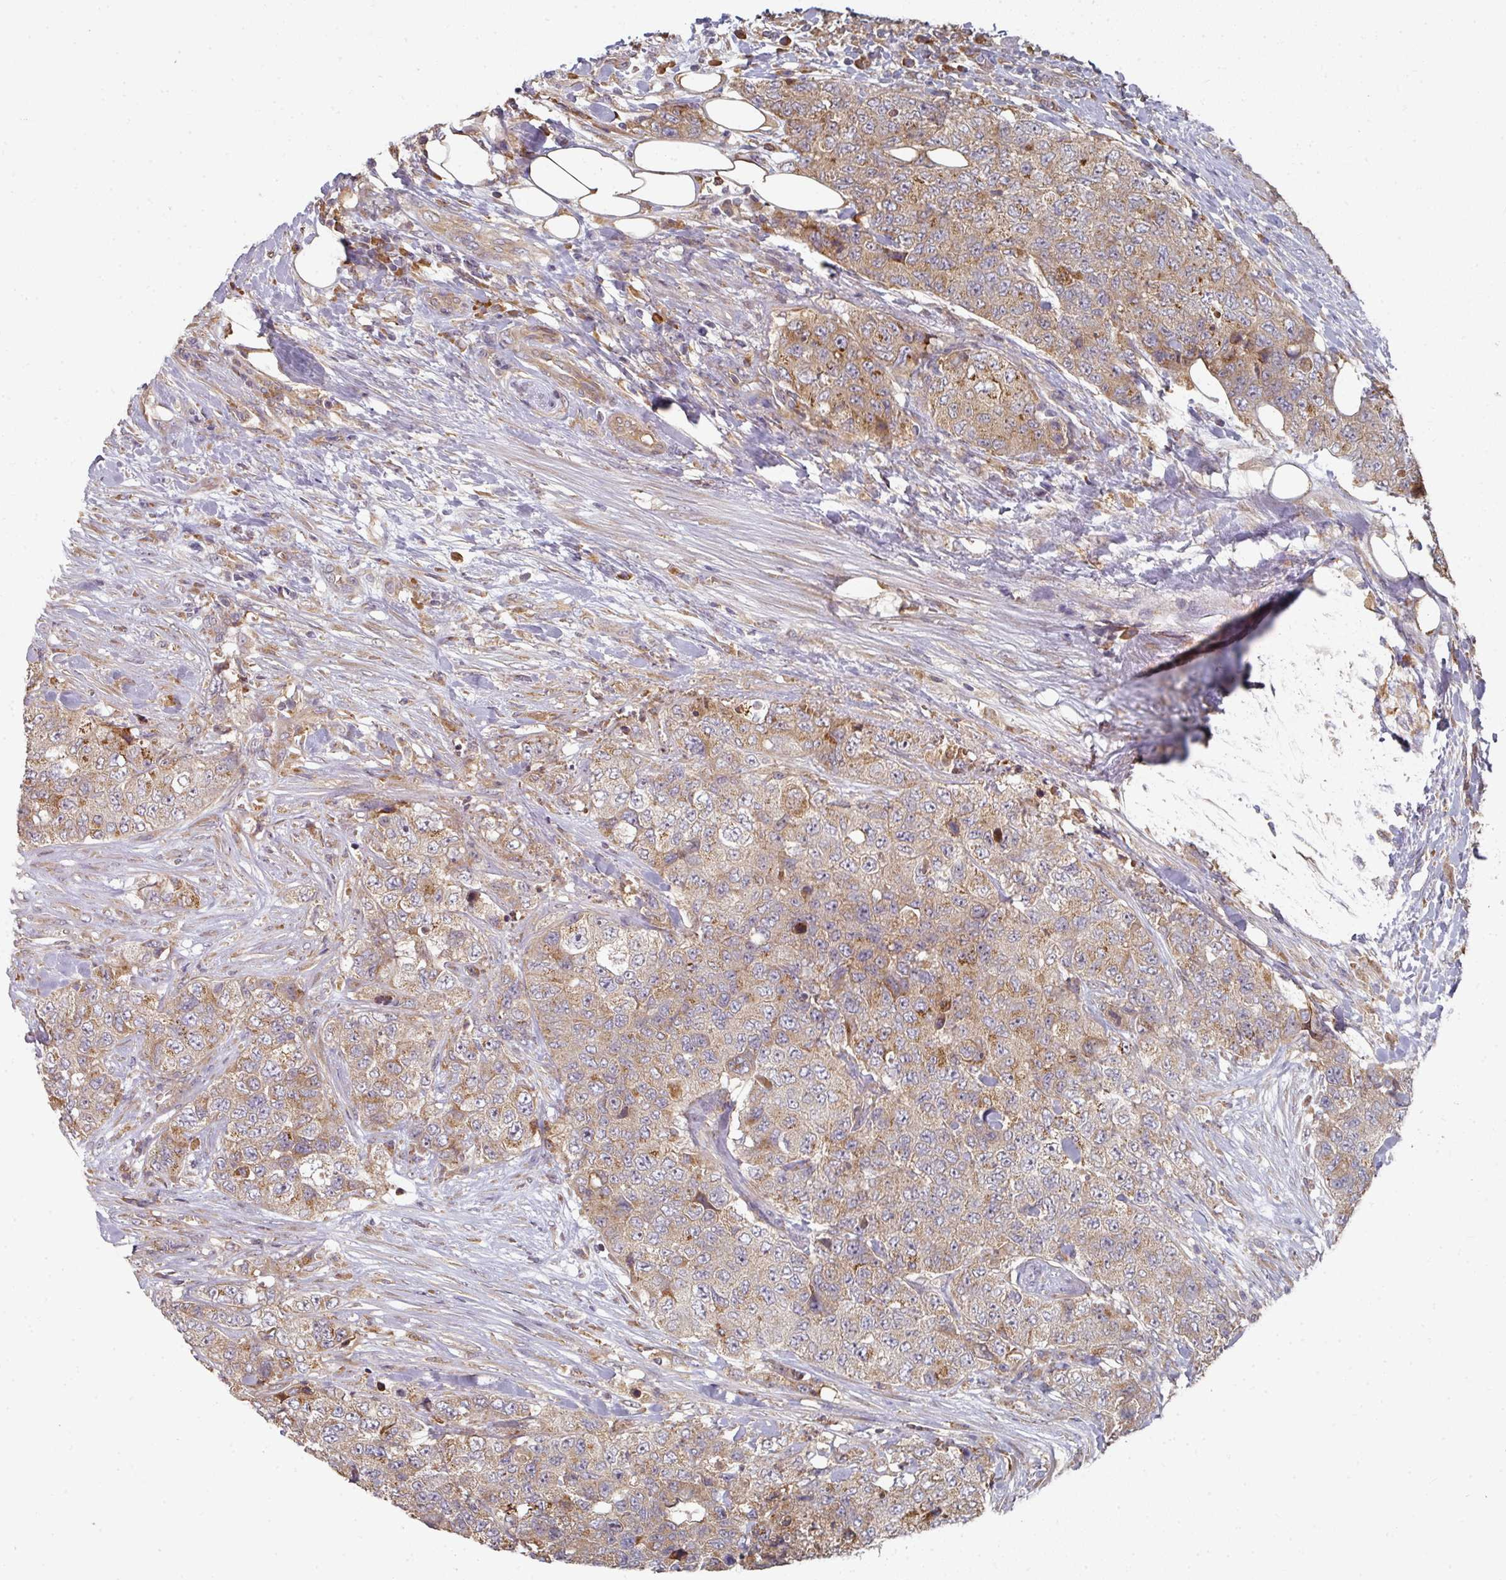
{"staining": {"intensity": "moderate", "quantity": "25%-75%", "location": "cytoplasmic/membranous"}, "tissue": "urothelial cancer", "cell_type": "Tumor cells", "image_type": "cancer", "snomed": [{"axis": "morphology", "description": "Urothelial carcinoma, High grade"}, {"axis": "topography", "description": "Urinary bladder"}], "caption": "Moderate cytoplasmic/membranous staining is seen in about 25%-75% of tumor cells in high-grade urothelial carcinoma. (Brightfield microscopy of DAB IHC at high magnification).", "gene": "EDEM2", "patient": {"sex": "female", "age": 78}}